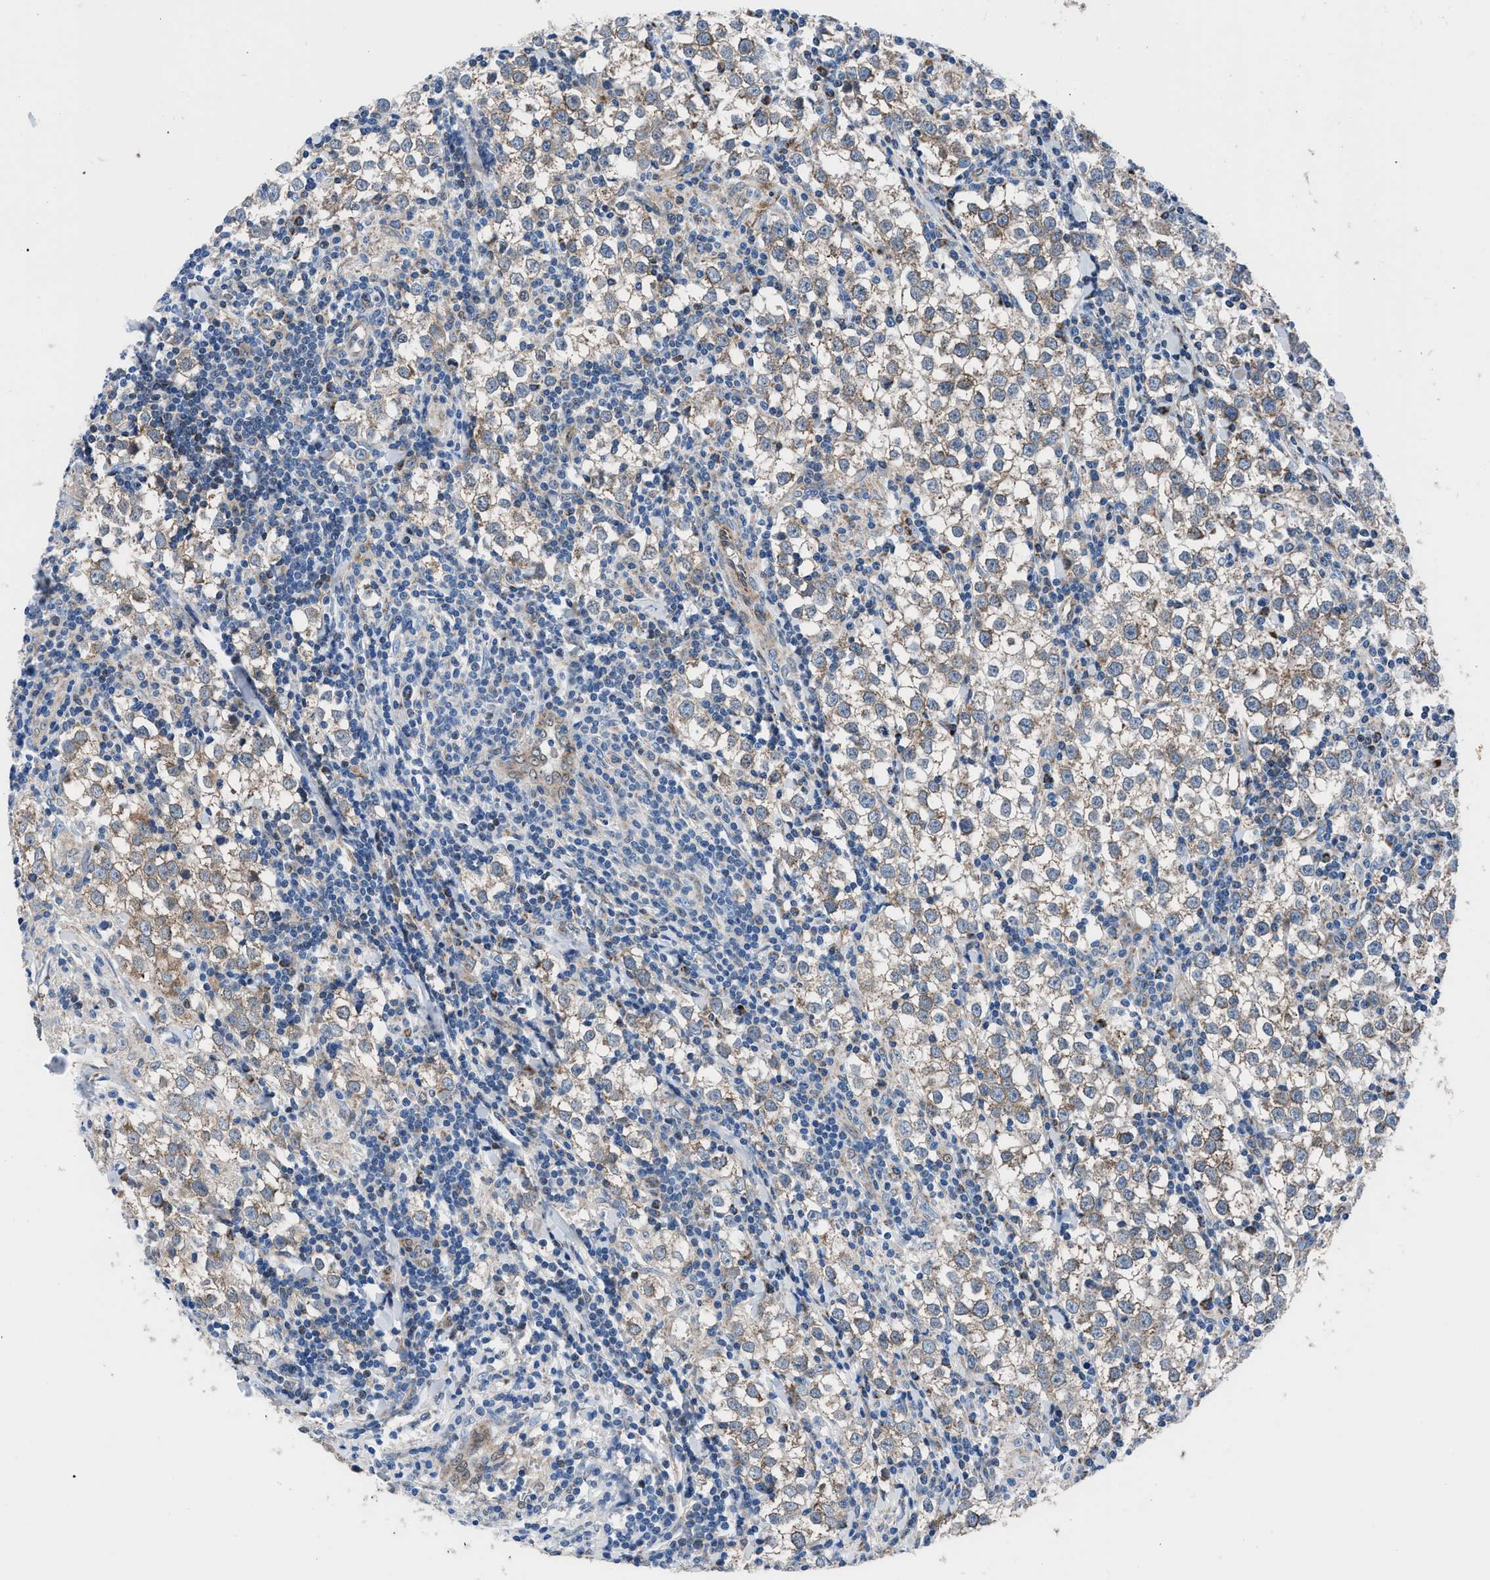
{"staining": {"intensity": "weak", "quantity": ">75%", "location": "cytoplasmic/membranous"}, "tissue": "testis cancer", "cell_type": "Tumor cells", "image_type": "cancer", "snomed": [{"axis": "morphology", "description": "Seminoma, NOS"}, {"axis": "morphology", "description": "Carcinoma, Embryonal, NOS"}, {"axis": "topography", "description": "Testis"}], "caption": "Immunohistochemistry (IHC) staining of seminoma (testis), which displays low levels of weak cytoplasmic/membranous positivity in approximately >75% of tumor cells indicating weak cytoplasmic/membranous protein expression. The staining was performed using DAB (3,3'-diaminobenzidine) (brown) for protein detection and nuclei were counterstained in hematoxylin (blue).", "gene": "LMO2", "patient": {"sex": "male", "age": 36}}